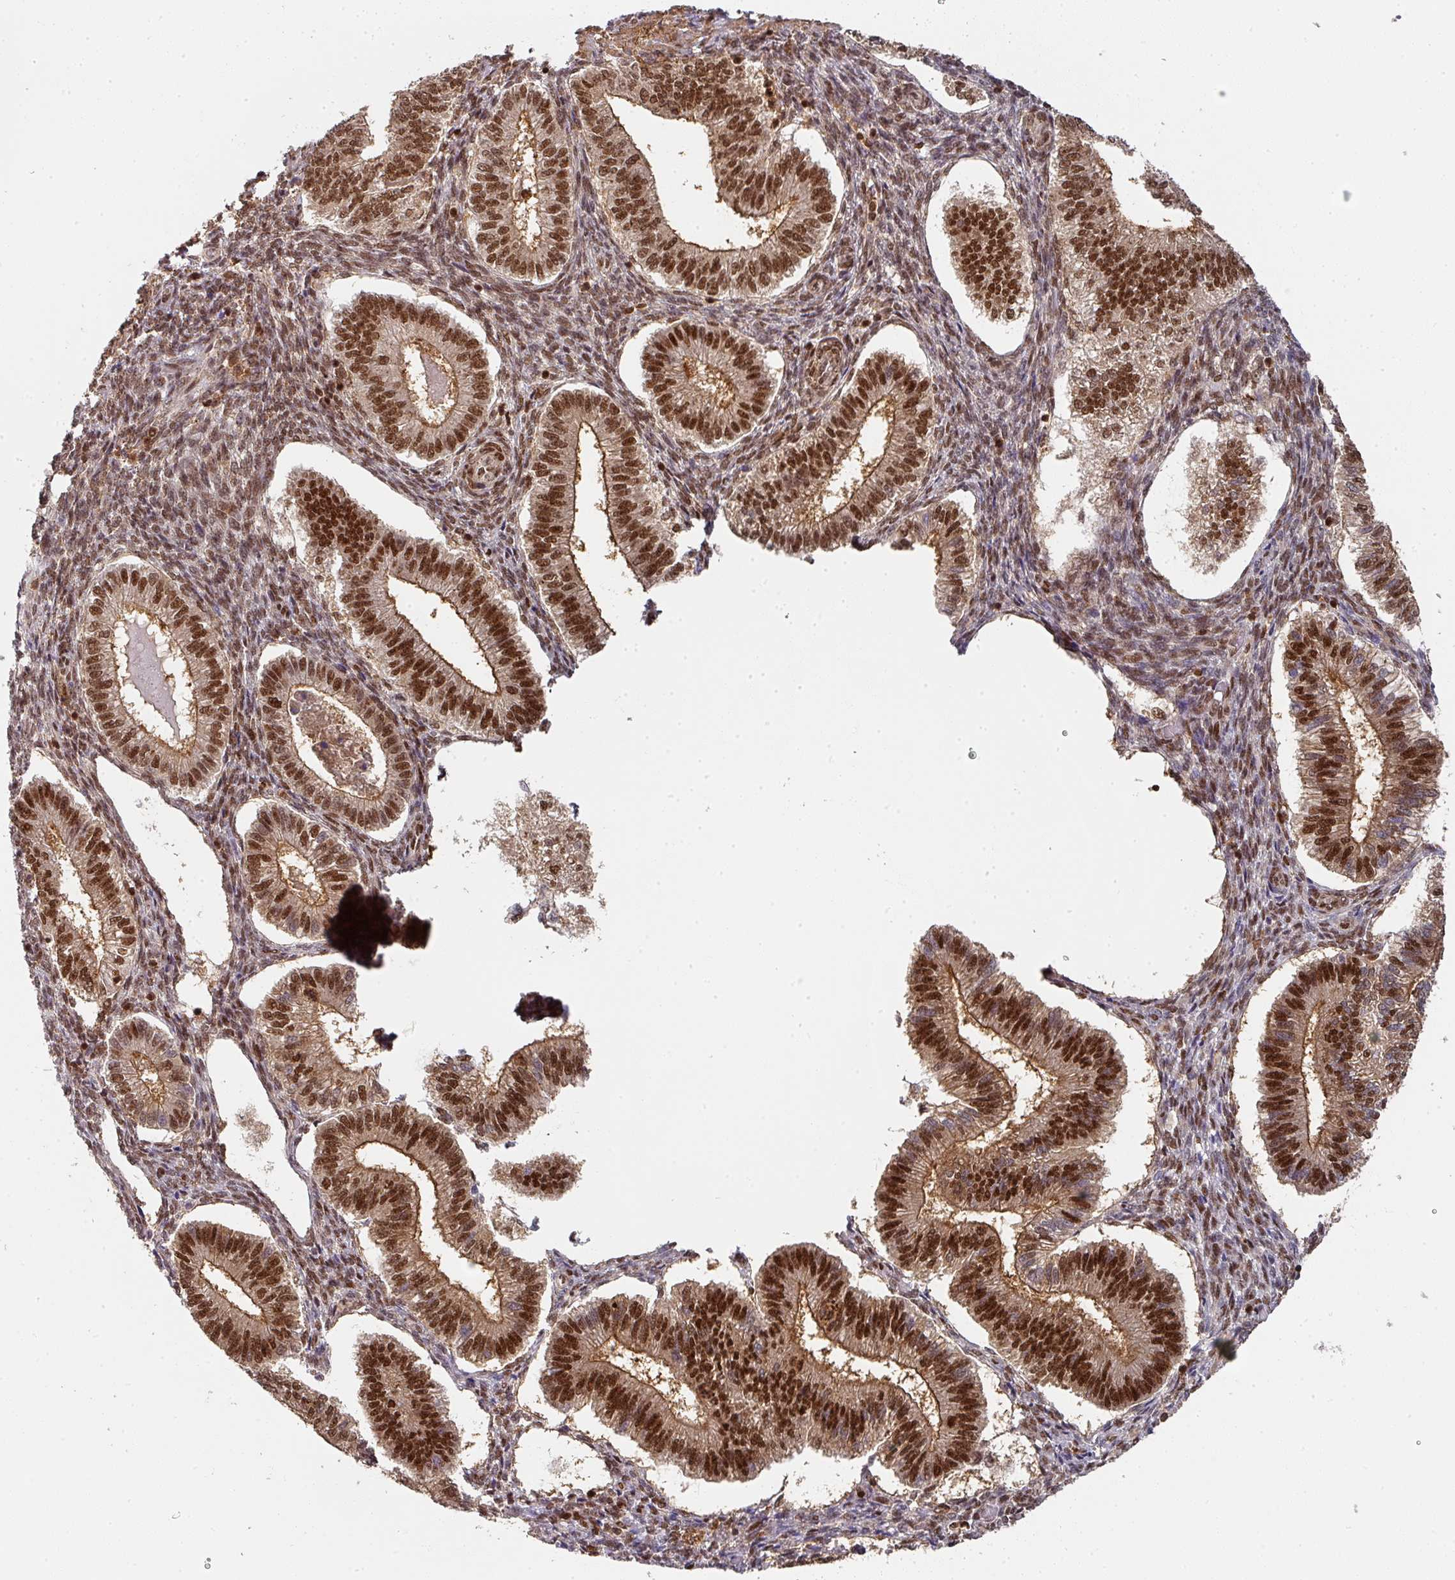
{"staining": {"intensity": "strong", "quantity": ">75%", "location": "nuclear"}, "tissue": "endometrium", "cell_type": "Cells in endometrial stroma", "image_type": "normal", "snomed": [{"axis": "morphology", "description": "Normal tissue, NOS"}, {"axis": "topography", "description": "Endometrium"}], "caption": "Immunohistochemistry staining of unremarkable endometrium, which reveals high levels of strong nuclear expression in about >75% of cells in endometrial stroma indicating strong nuclear protein positivity. The staining was performed using DAB (3,3'-diaminobenzidine) (brown) for protein detection and nuclei were counterstained in hematoxylin (blue).", "gene": "DIDO1", "patient": {"sex": "female", "age": 25}}